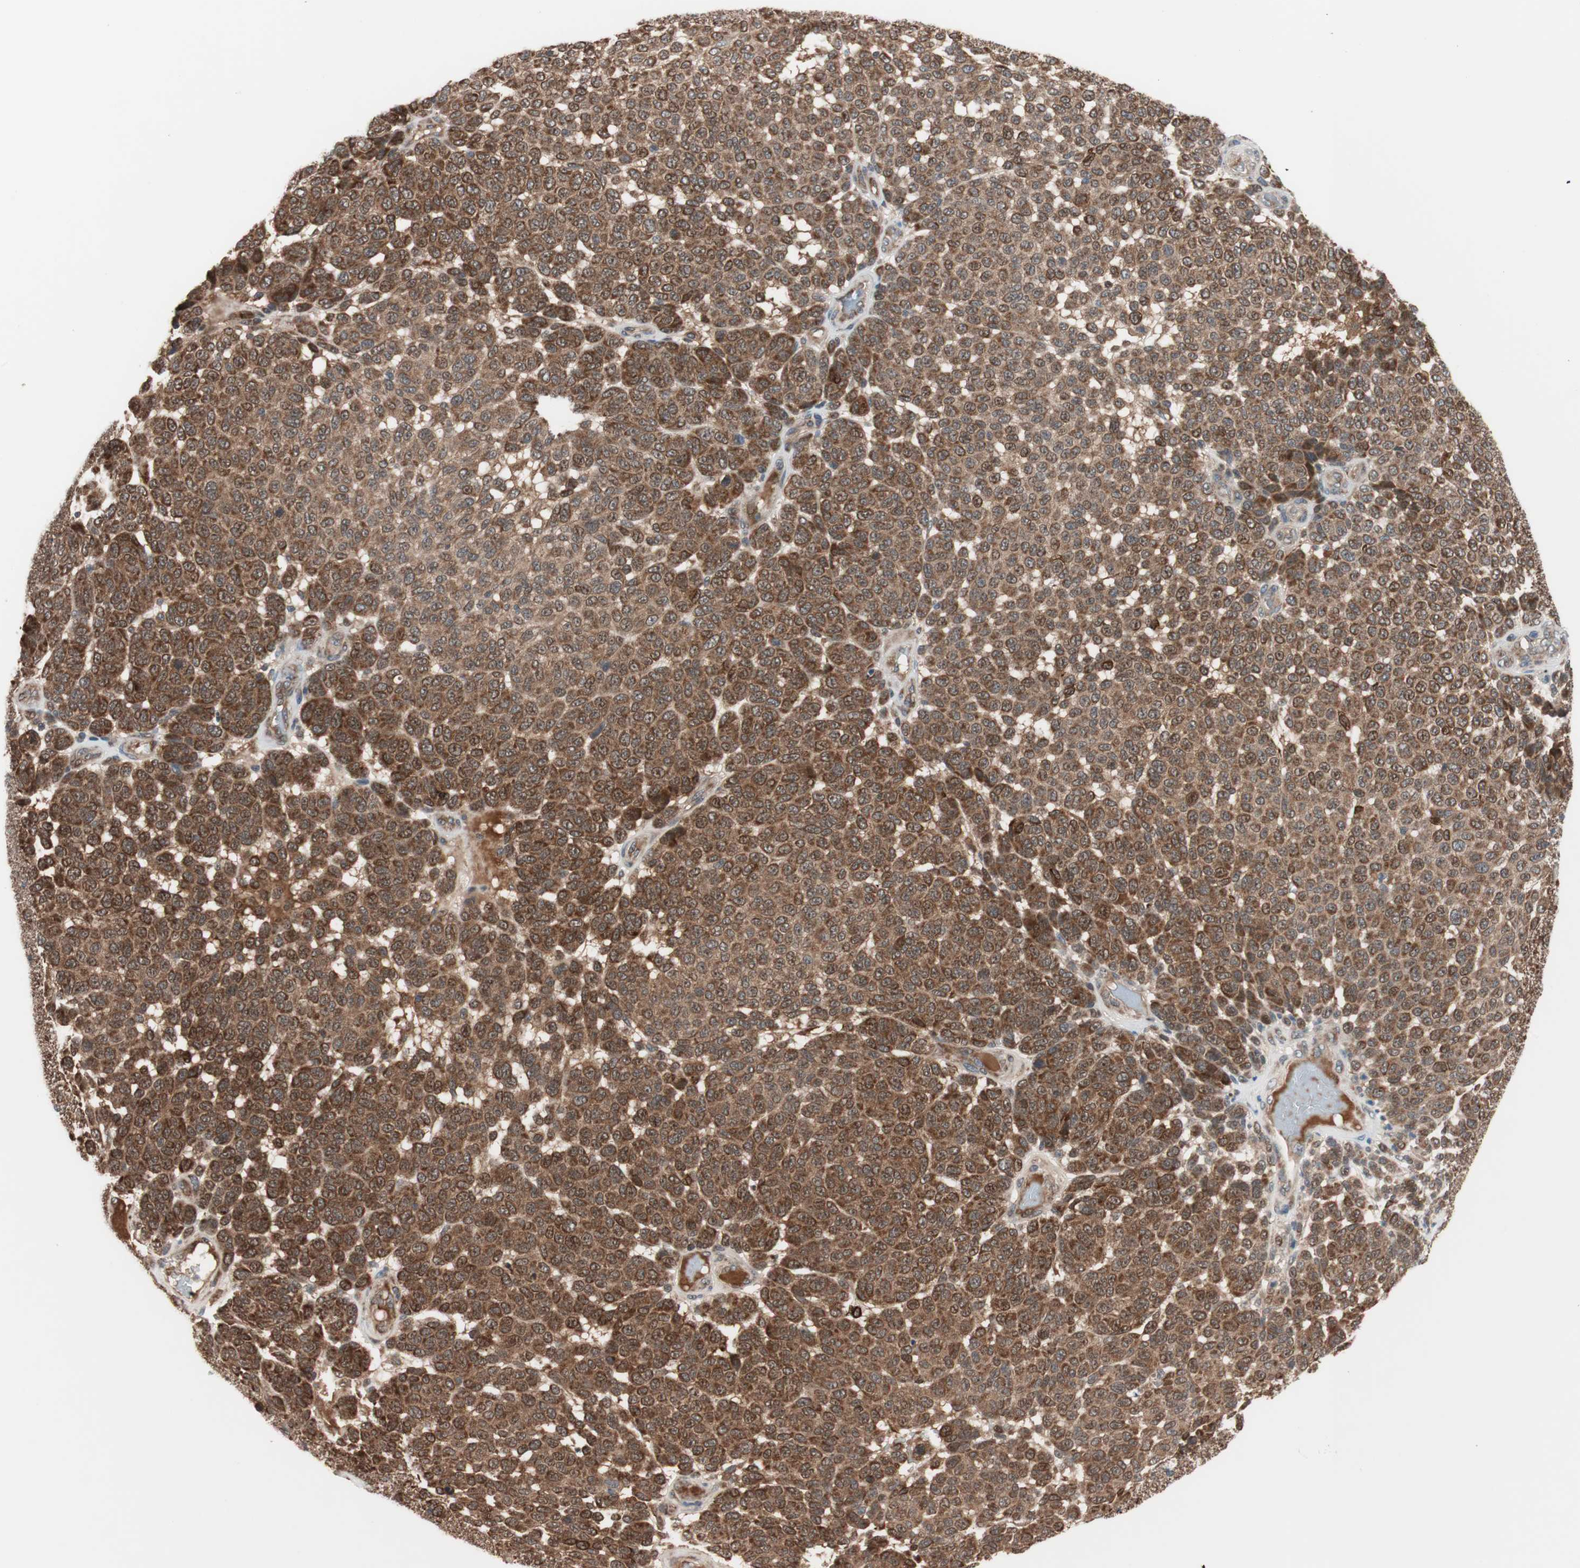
{"staining": {"intensity": "strong", "quantity": ">75%", "location": "cytoplasmic/membranous"}, "tissue": "melanoma", "cell_type": "Tumor cells", "image_type": "cancer", "snomed": [{"axis": "morphology", "description": "Malignant melanoma, NOS"}, {"axis": "topography", "description": "Skin"}], "caption": "Protein staining of melanoma tissue exhibits strong cytoplasmic/membranous positivity in about >75% of tumor cells.", "gene": "HMBS", "patient": {"sex": "male", "age": 59}}